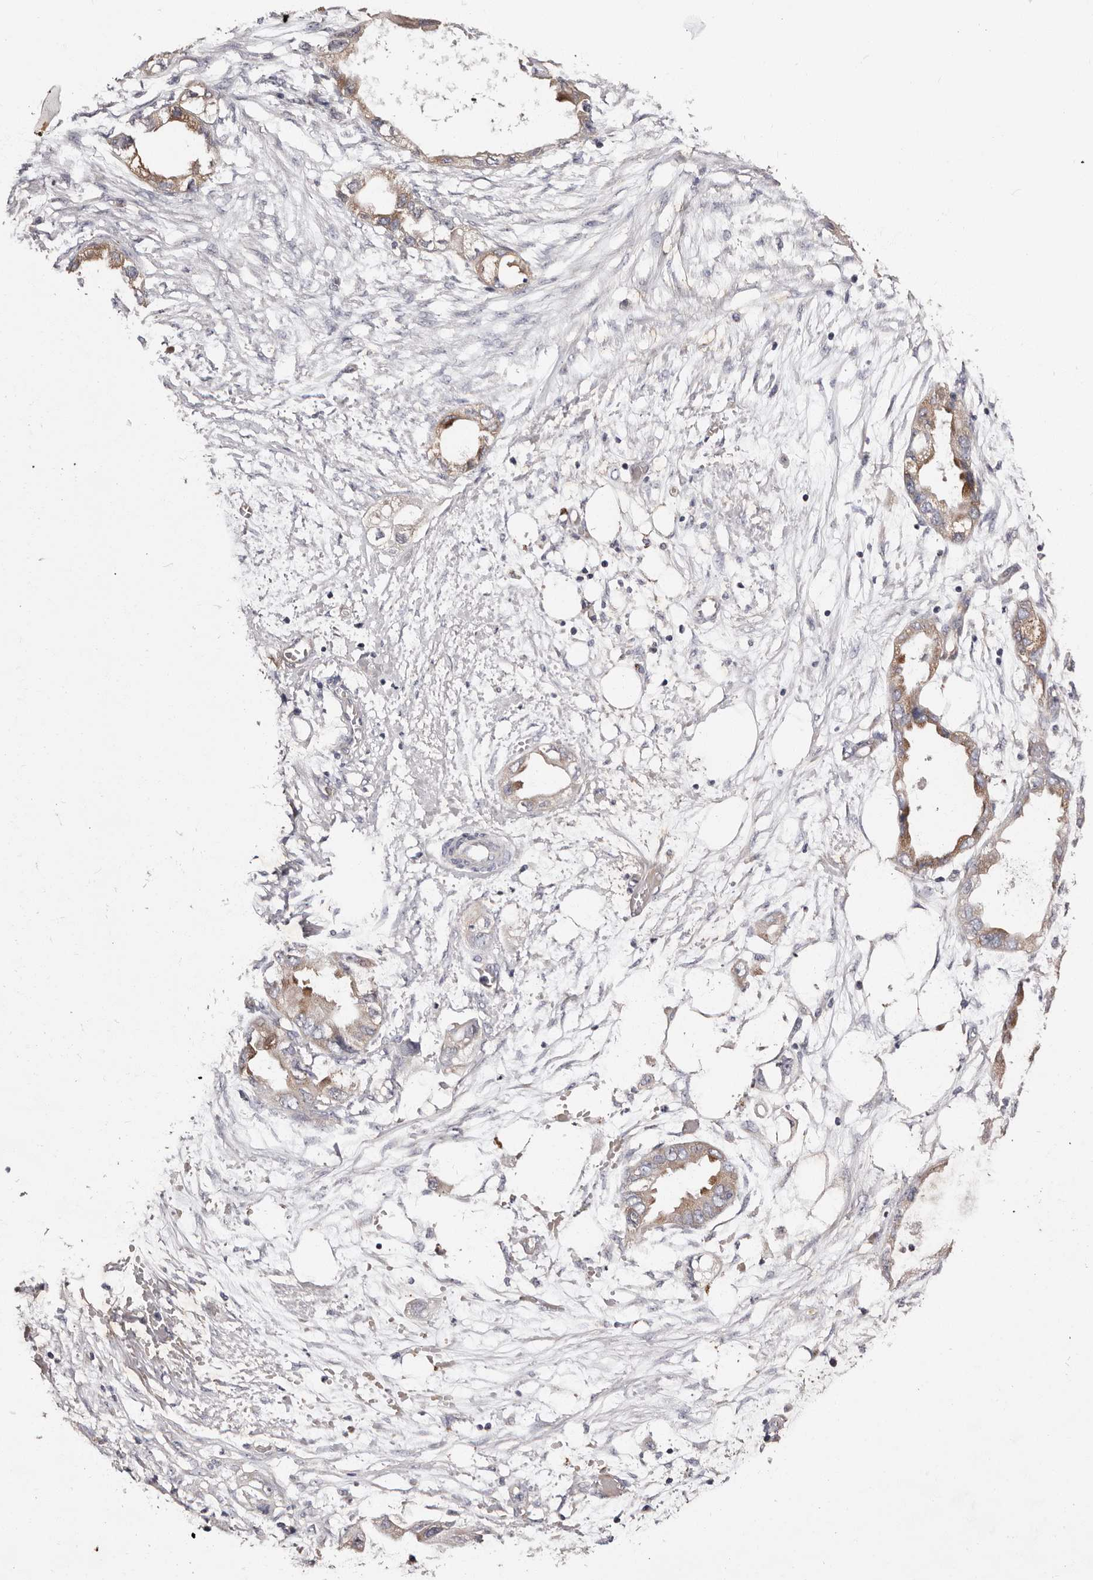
{"staining": {"intensity": "moderate", "quantity": ">75%", "location": "cytoplasmic/membranous"}, "tissue": "endometrial cancer", "cell_type": "Tumor cells", "image_type": "cancer", "snomed": [{"axis": "morphology", "description": "Adenocarcinoma, NOS"}, {"axis": "morphology", "description": "Adenocarcinoma, metastatic, NOS"}, {"axis": "topography", "description": "Adipose tissue"}, {"axis": "topography", "description": "Endometrium"}], "caption": "The photomicrograph reveals immunohistochemical staining of endometrial cancer. There is moderate cytoplasmic/membranous staining is appreciated in about >75% of tumor cells.", "gene": "LTV1", "patient": {"sex": "female", "age": 67}}